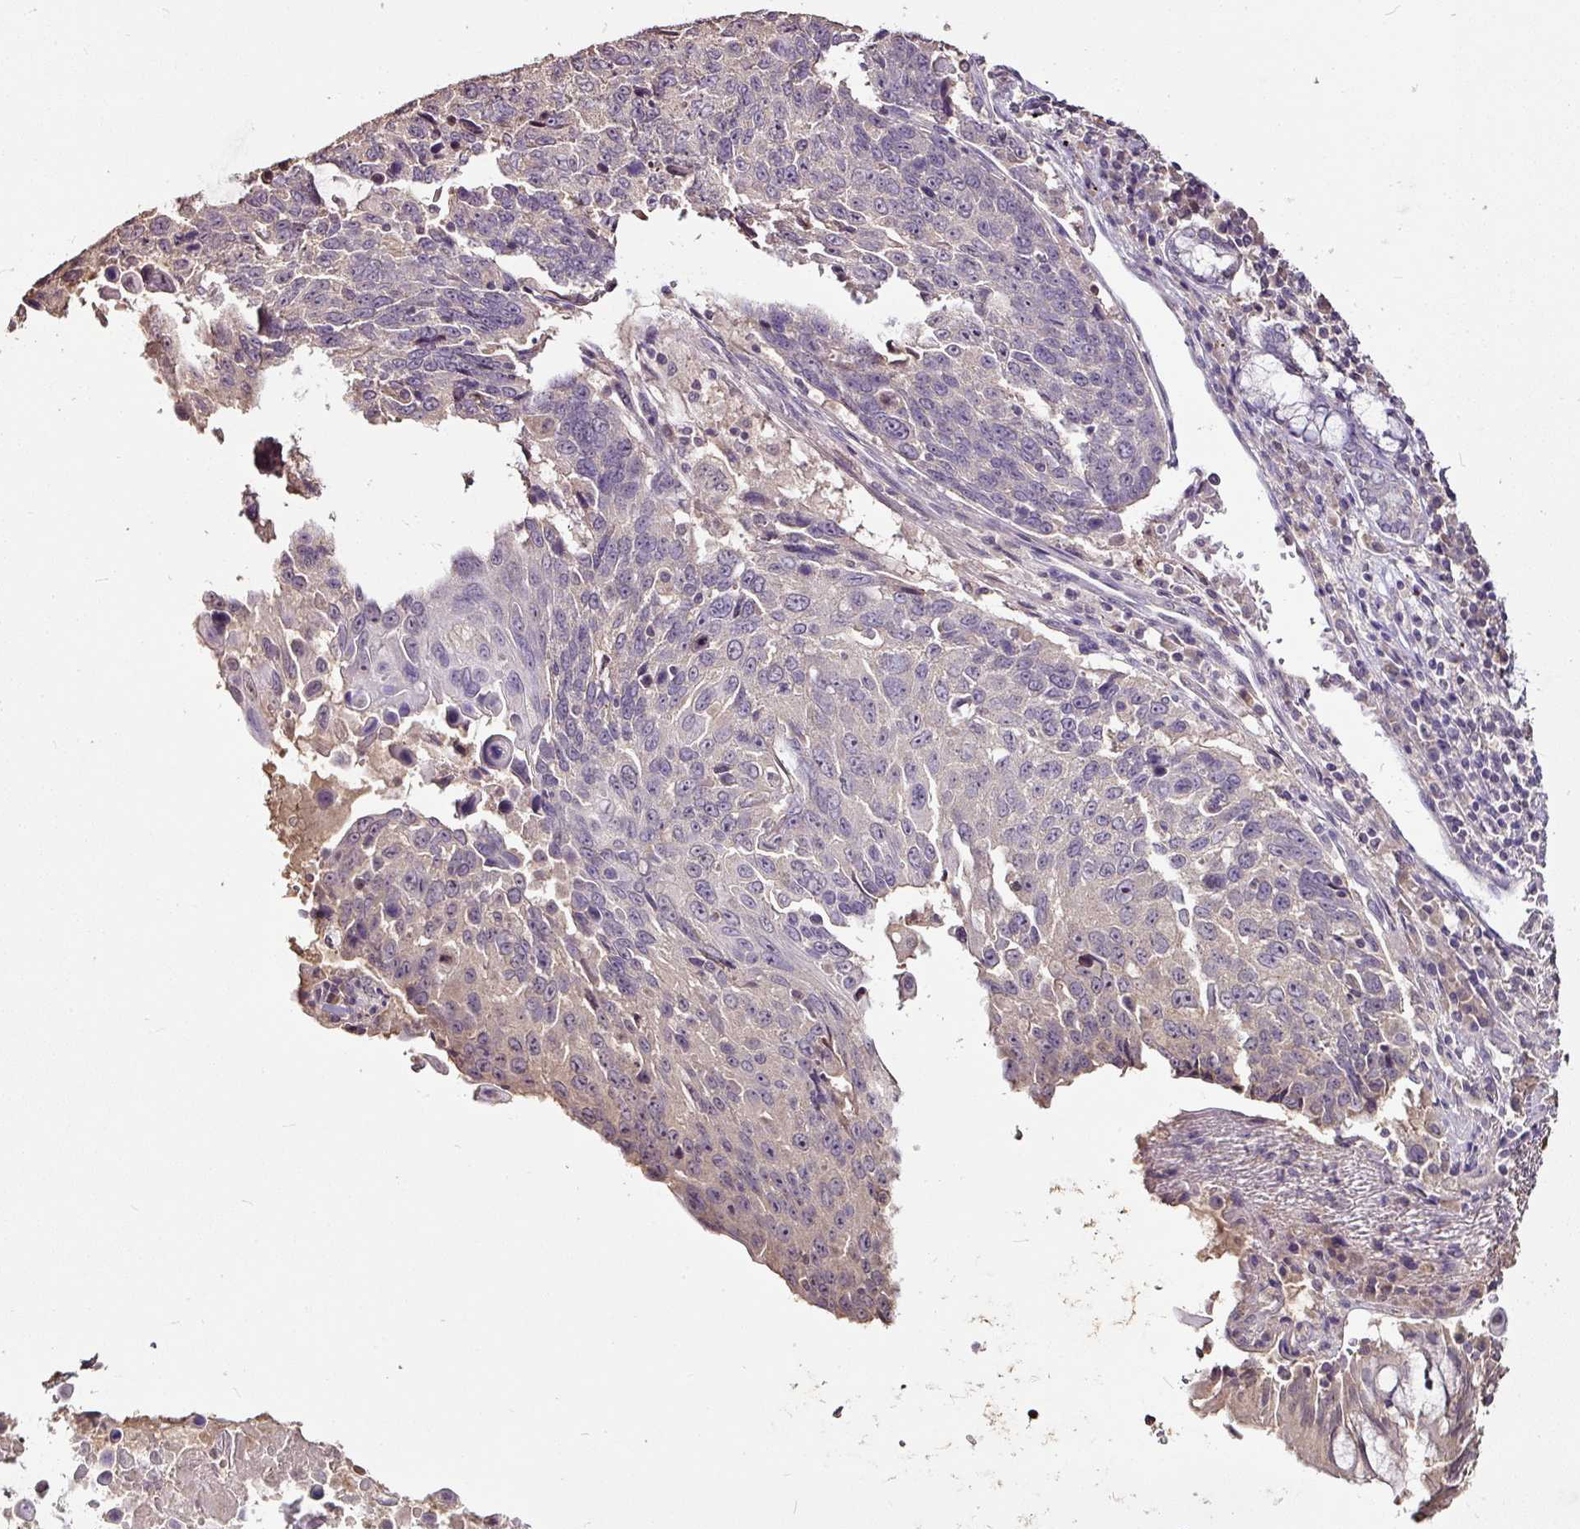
{"staining": {"intensity": "negative", "quantity": "none", "location": "none"}, "tissue": "lung cancer", "cell_type": "Tumor cells", "image_type": "cancer", "snomed": [{"axis": "morphology", "description": "Squamous cell carcinoma, NOS"}, {"axis": "topography", "description": "Lung"}], "caption": "IHC histopathology image of neoplastic tissue: human lung cancer stained with DAB (3,3'-diaminobenzidine) exhibits no significant protein staining in tumor cells. The staining is performed using DAB brown chromogen with nuclei counter-stained in using hematoxylin.", "gene": "RPL38", "patient": {"sex": "male", "age": 66}}